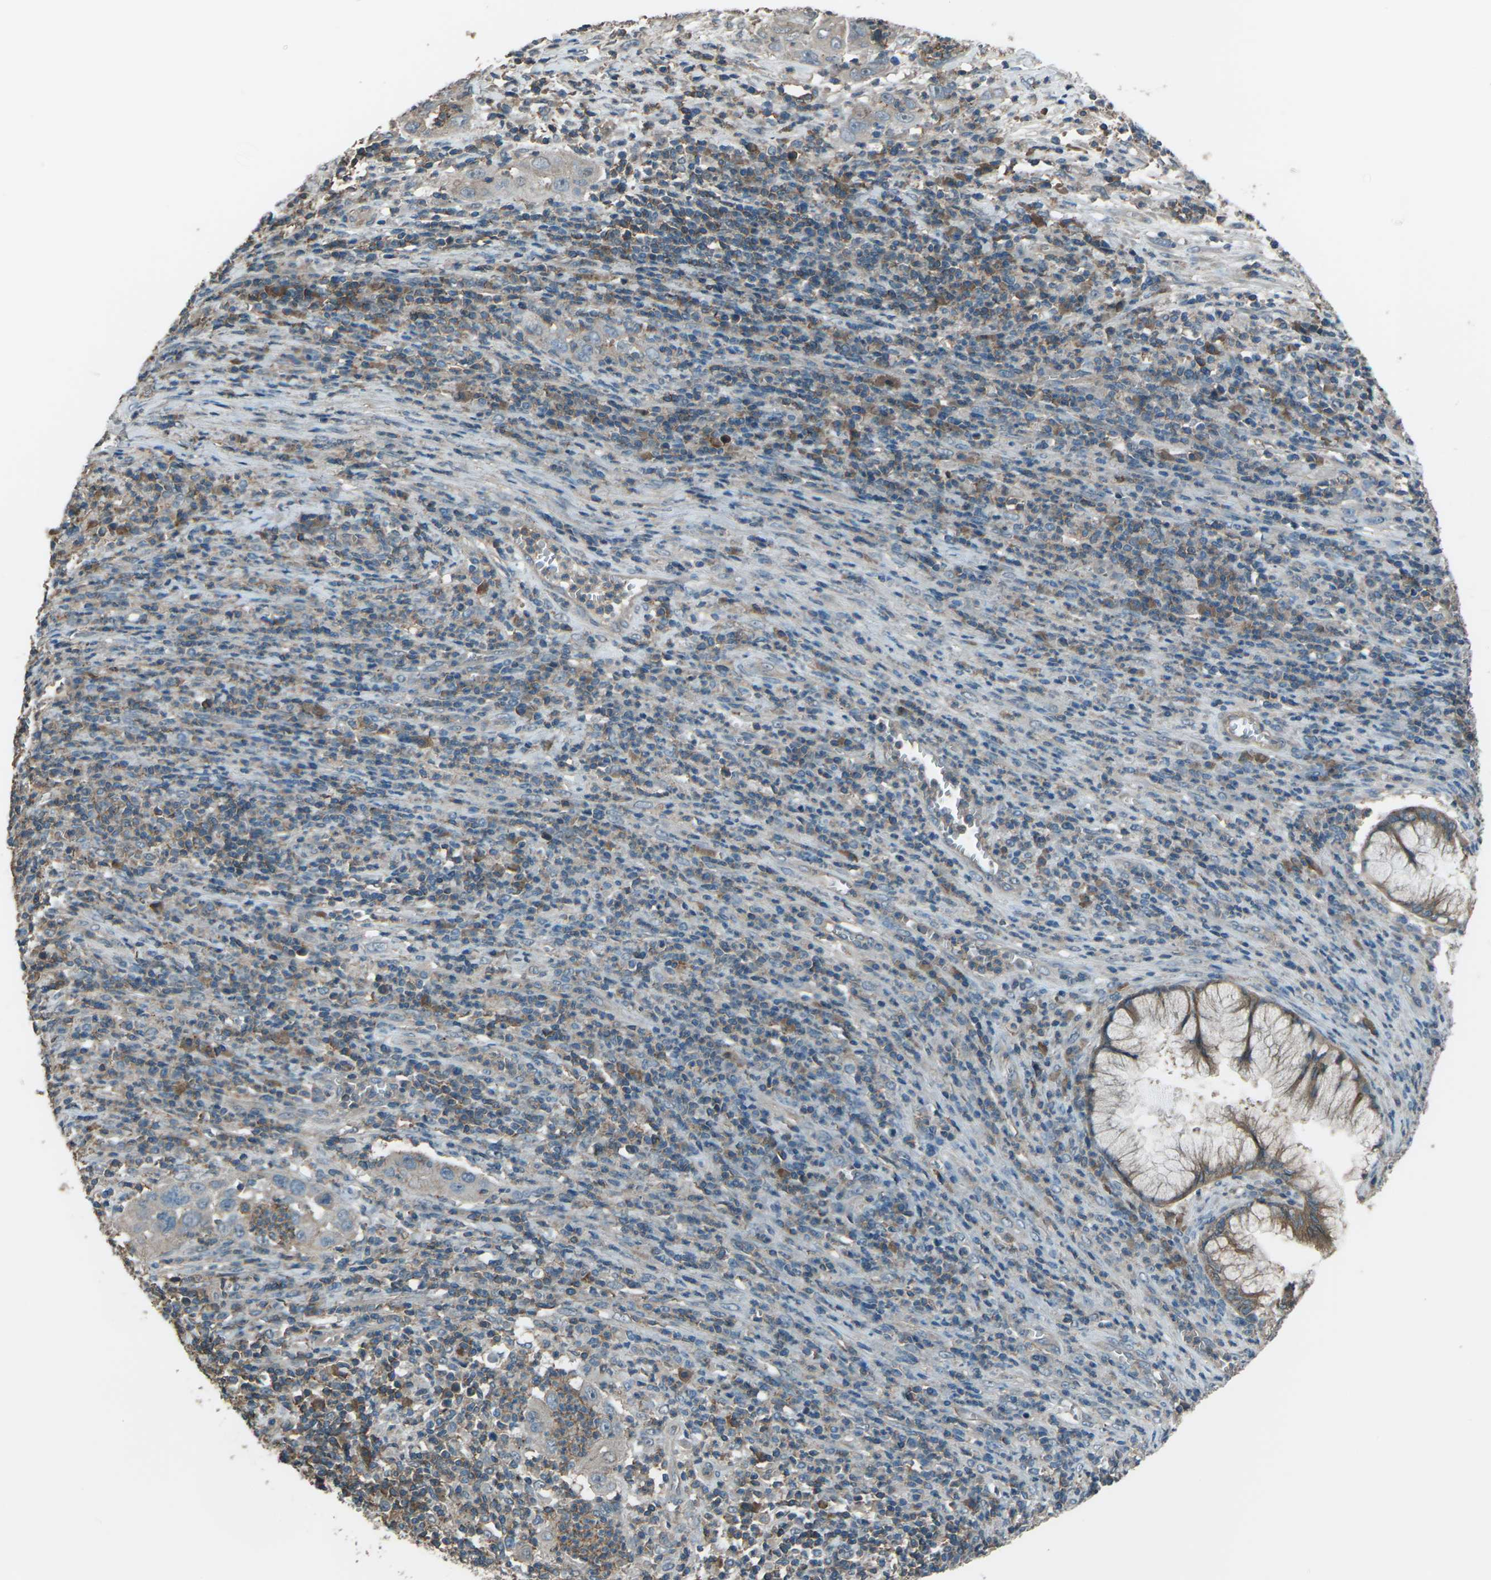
{"staining": {"intensity": "weak", "quantity": ">75%", "location": "cytoplasmic/membranous"}, "tissue": "cervical cancer", "cell_type": "Tumor cells", "image_type": "cancer", "snomed": [{"axis": "morphology", "description": "Squamous cell carcinoma, NOS"}, {"axis": "topography", "description": "Cervix"}], "caption": "Immunohistochemistry (IHC) of cervical cancer (squamous cell carcinoma) shows low levels of weak cytoplasmic/membranous staining in approximately >75% of tumor cells.", "gene": "CMTM4", "patient": {"sex": "female", "age": 32}}